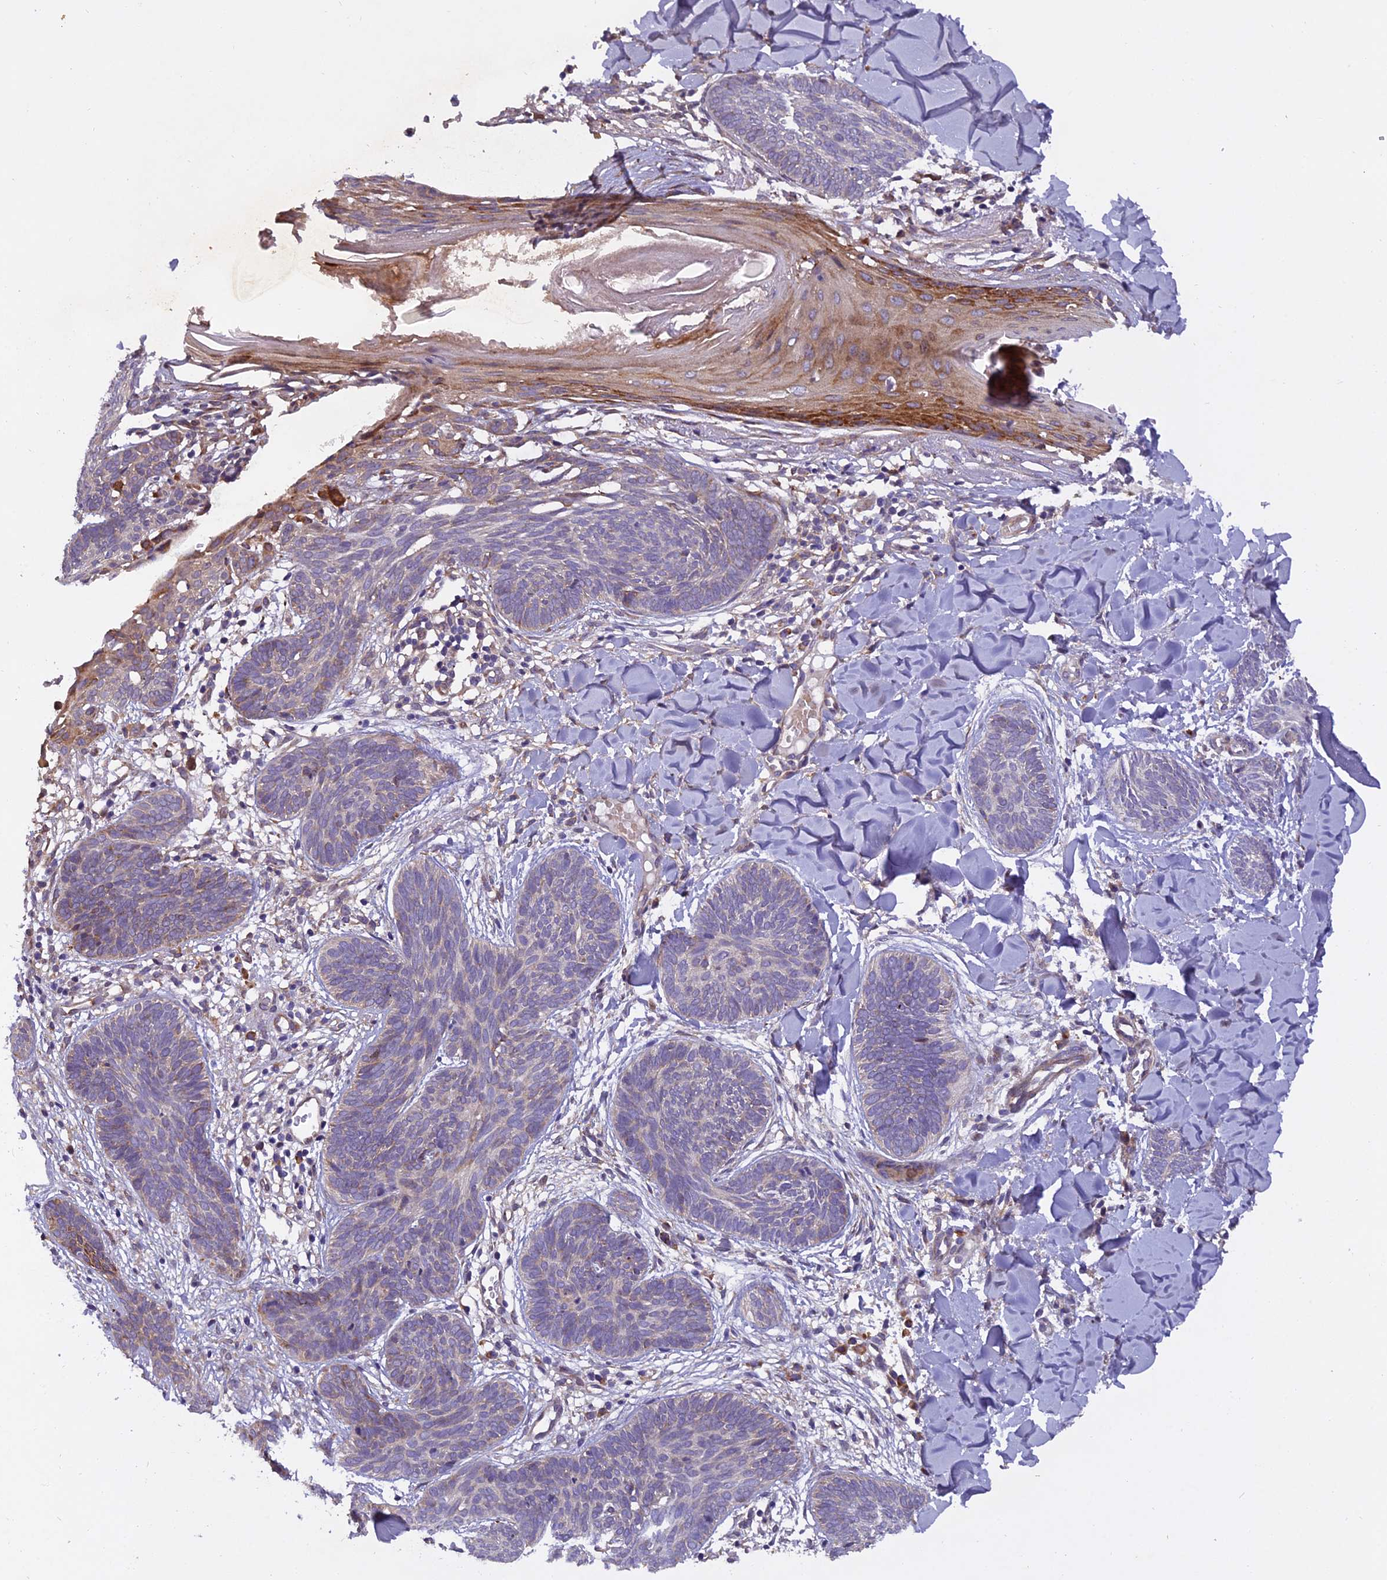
{"staining": {"intensity": "weak", "quantity": "<25%", "location": "cytoplasmic/membranous"}, "tissue": "skin cancer", "cell_type": "Tumor cells", "image_type": "cancer", "snomed": [{"axis": "morphology", "description": "Basal cell carcinoma"}, {"axis": "topography", "description": "Skin"}], "caption": "Tumor cells are negative for brown protein staining in skin basal cell carcinoma.", "gene": "CENPL", "patient": {"sex": "female", "age": 81}}